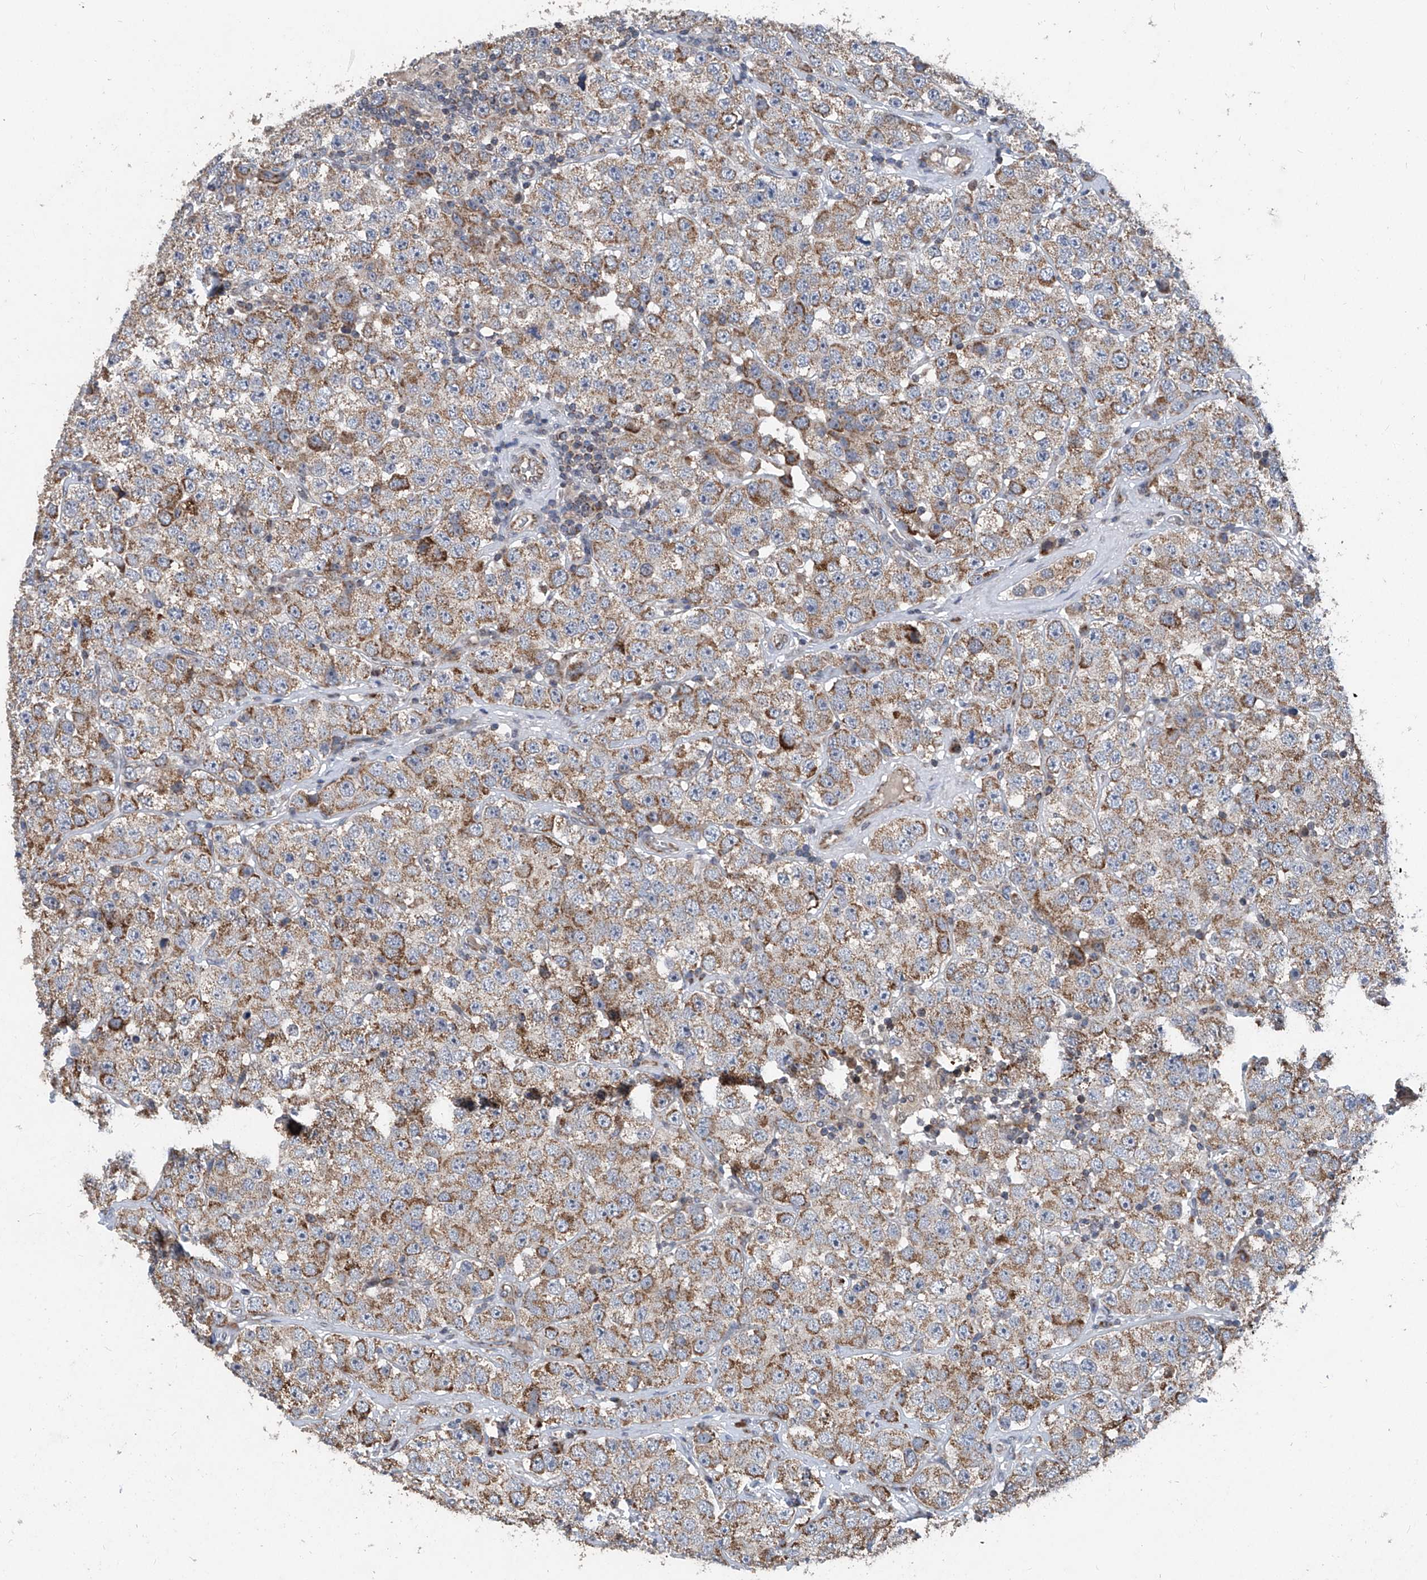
{"staining": {"intensity": "moderate", "quantity": ">75%", "location": "cytoplasmic/membranous"}, "tissue": "testis cancer", "cell_type": "Tumor cells", "image_type": "cancer", "snomed": [{"axis": "morphology", "description": "Seminoma, NOS"}, {"axis": "topography", "description": "Testis"}], "caption": "An immunohistochemistry histopathology image of neoplastic tissue is shown. Protein staining in brown shows moderate cytoplasmic/membranous positivity in testis seminoma within tumor cells.", "gene": "BCKDHB", "patient": {"sex": "male", "age": 28}}